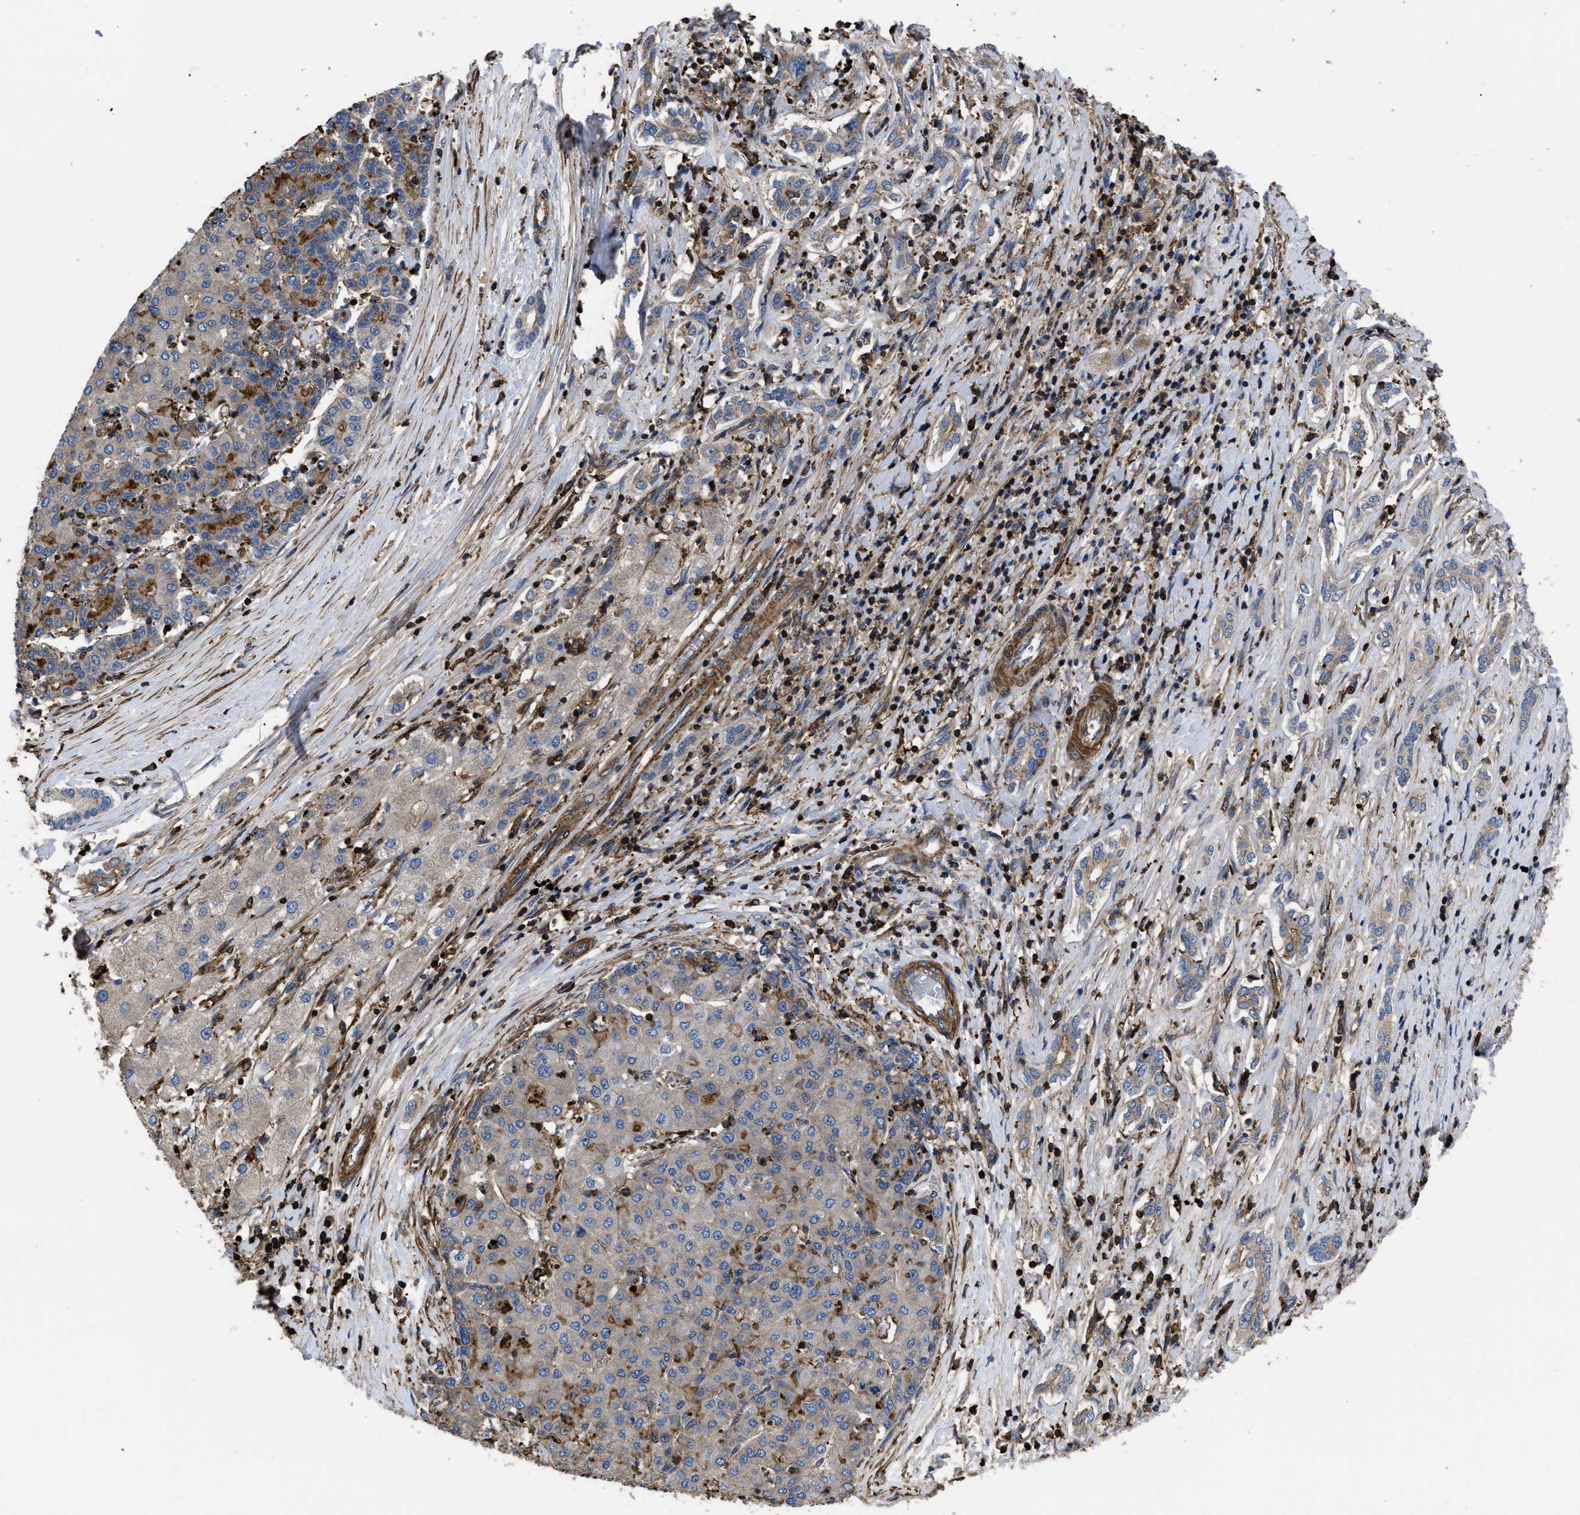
{"staining": {"intensity": "weak", "quantity": "<25%", "location": "cytoplasmic/membranous"}, "tissue": "liver cancer", "cell_type": "Tumor cells", "image_type": "cancer", "snomed": [{"axis": "morphology", "description": "Carcinoma, Hepatocellular, NOS"}, {"axis": "topography", "description": "Liver"}], "caption": "Immunohistochemical staining of liver cancer displays no significant positivity in tumor cells. Brightfield microscopy of immunohistochemistry (IHC) stained with DAB (brown) and hematoxylin (blue), captured at high magnification.", "gene": "SCUBE2", "patient": {"sex": "male", "age": 65}}